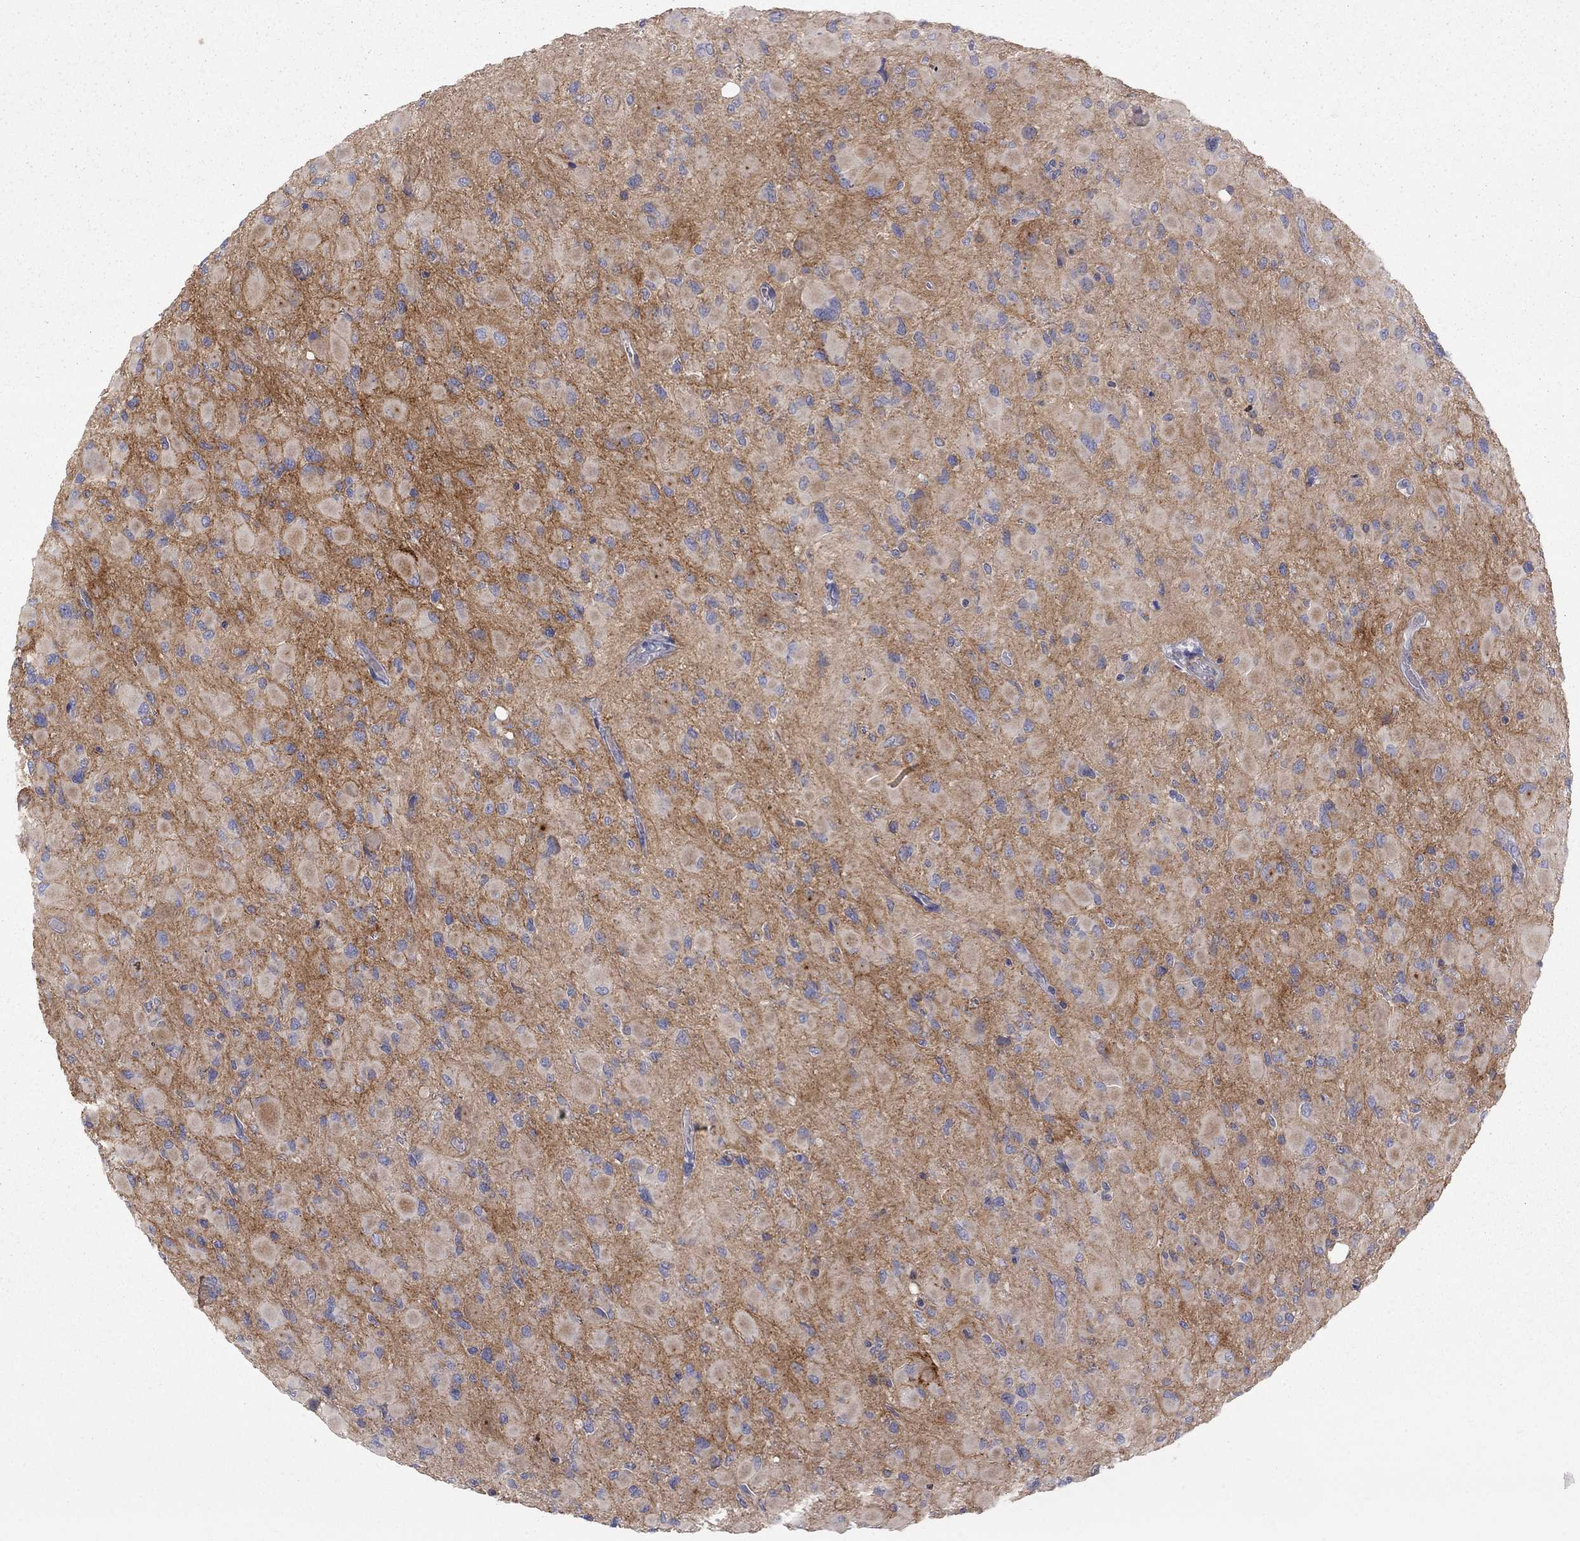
{"staining": {"intensity": "strong", "quantity": "<25%", "location": "cytoplasmic/membranous"}, "tissue": "glioma", "cell_type": "Tumor cells", "image_type": "cancer", "snomed": [{"axis": "morphology", "description": "Glioma, malignant, High grade"}, {"axis": "topography", "description": "Cerebral cortex"}], "caption": "Strong cytoplasmic/membranous expression for a protein is appreciated in approximately <25% of tumor cells of glioma using immunohistochemistry.", "gene": "GPRC5B", "patient": {"sex": "female", "age": 36}}